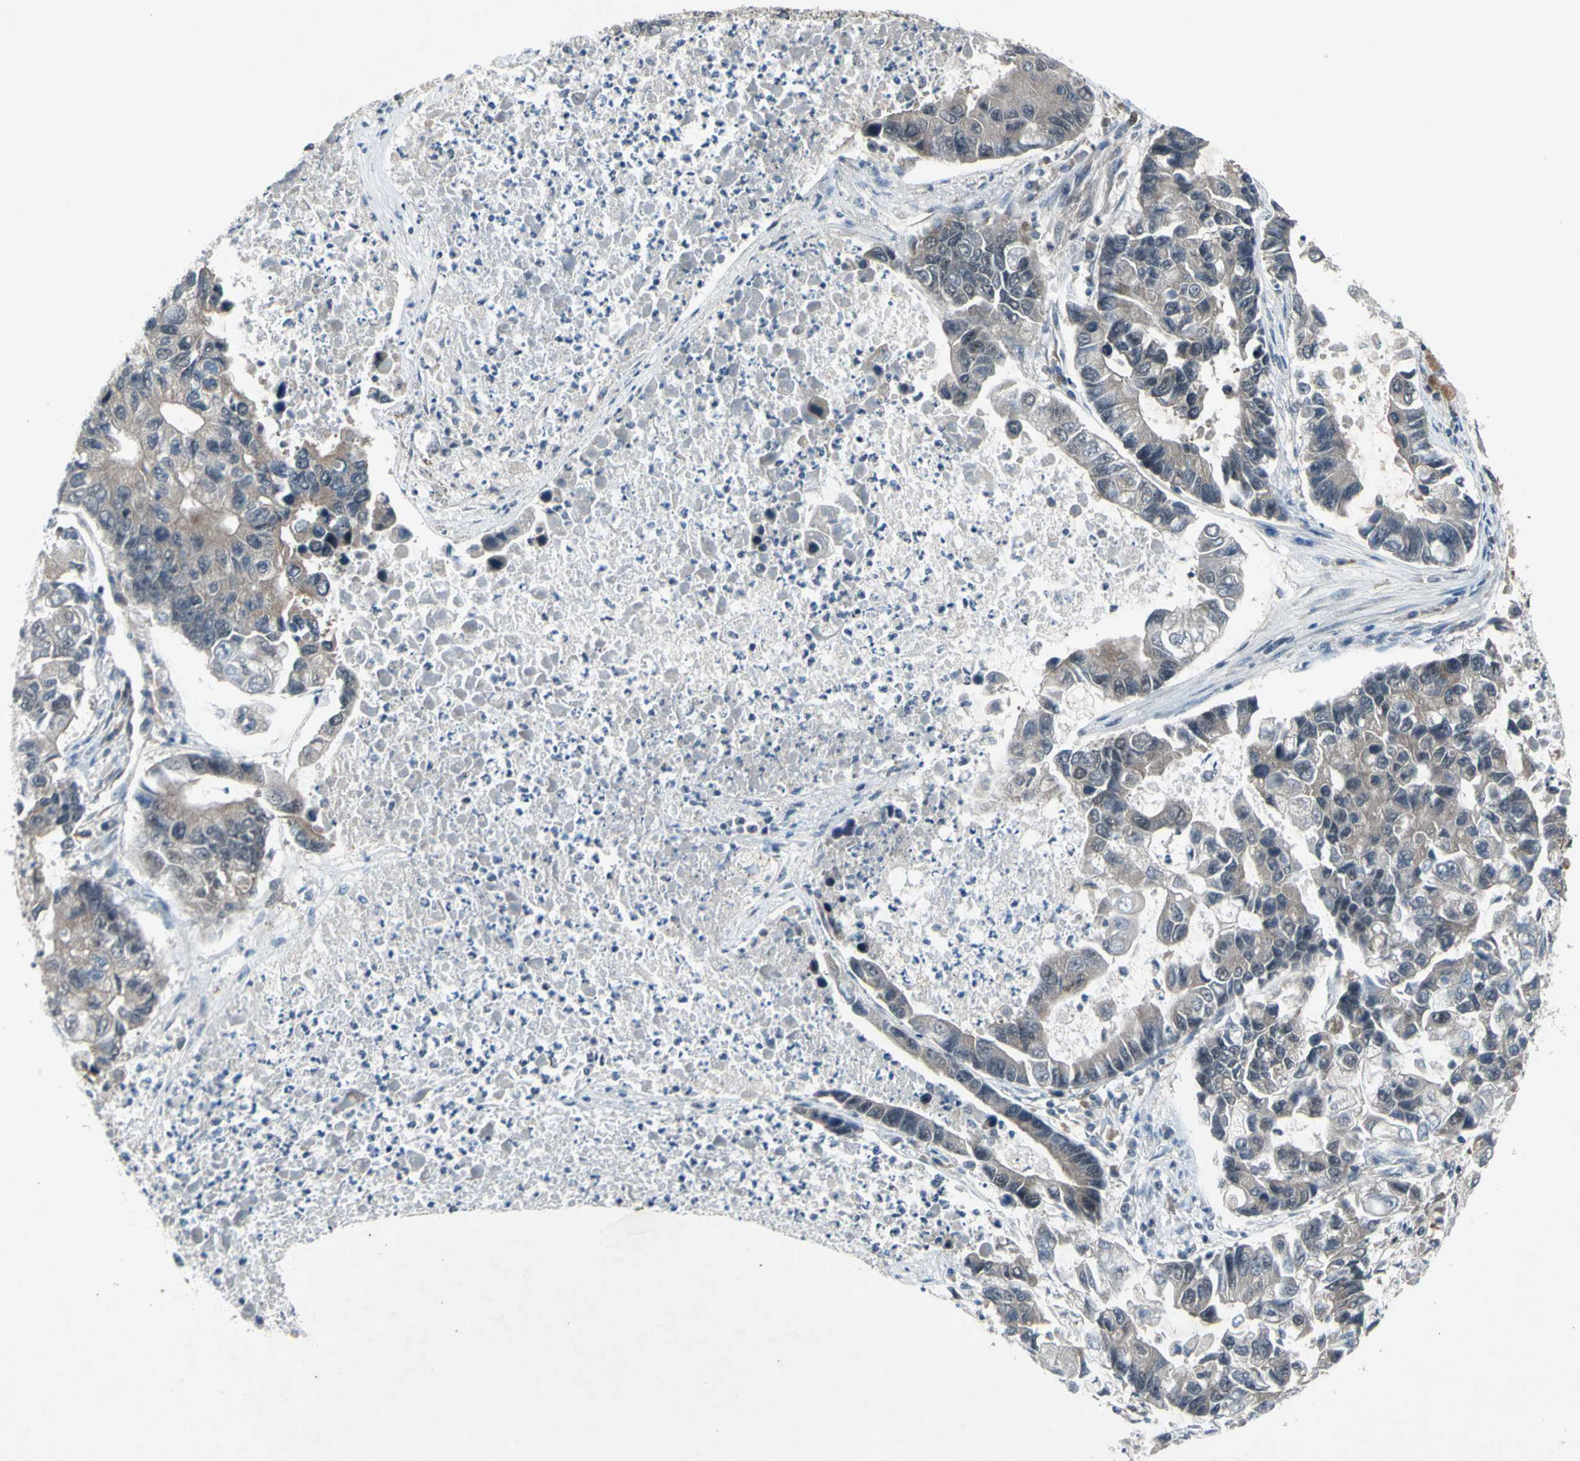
{"staining": {"intensity": "weak", "quantity": ">75%", "location": "cytoplasmic/membranous"}, "tissue": "lung cancer", "cell_type": "Tumor cells", "image_type": "cancer", "snomed": [{"axis": "morphology", "description": "Adenocarcinoma, NOS"}, {"axis": "topography", "description": "Lung"}], "caption": "Immunohistochemical staining of human lung cancer reveals low levels of weak cytoplasmic/membranous protein positivity in approximately >75% of tumor cells. (DAB IHC, brown staining for protein, blue staining for nuclei).", "gene": "TRDMT1", "patient": {"sex": "female", "age": 51}}